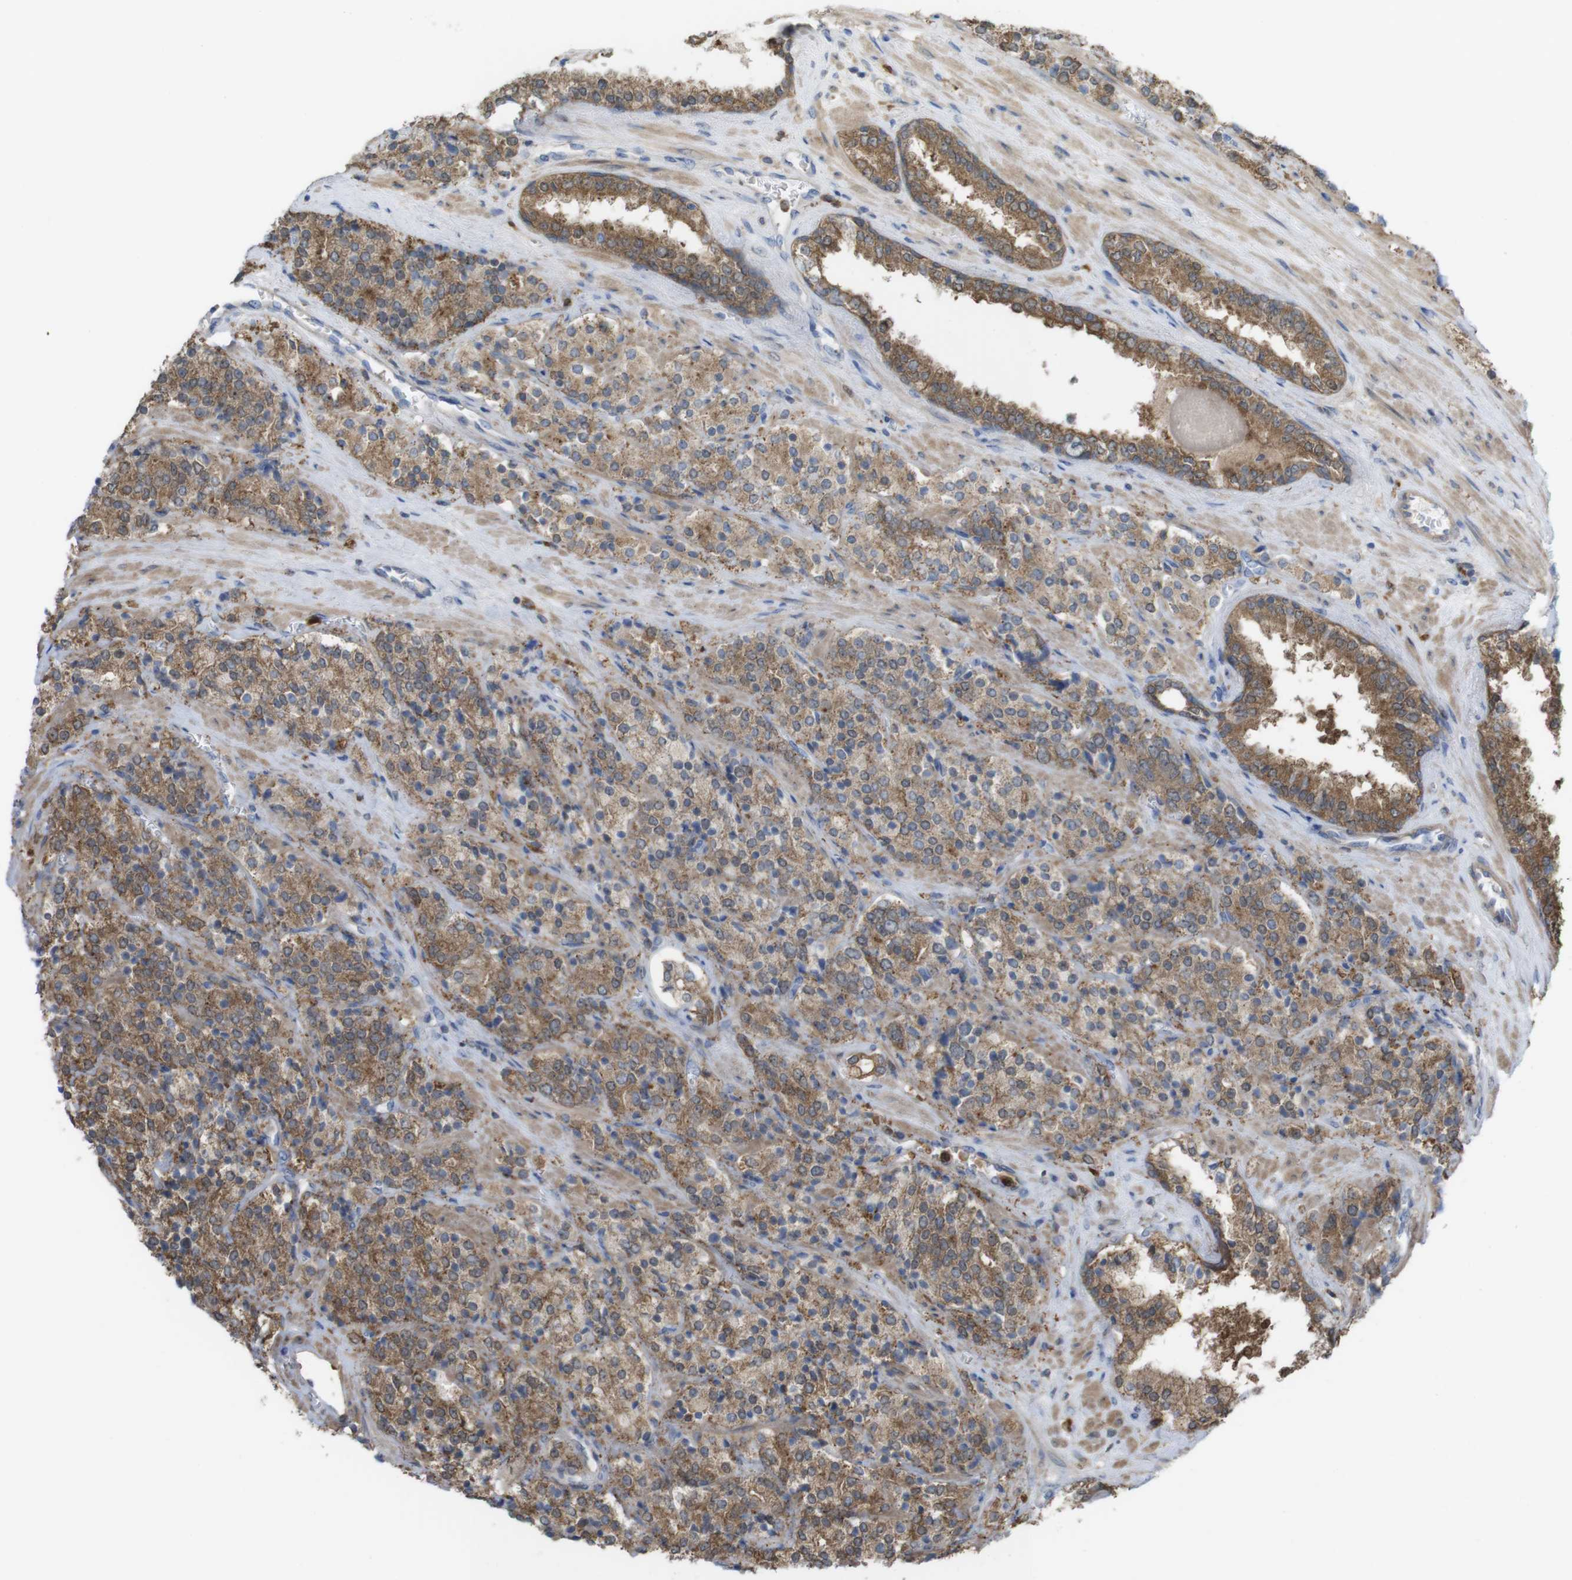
{"staining": {"intensity": "moderate", "quantity": ">75%", "location": "cytoplasmic/membranous"}, "tissue": "prostate cancer", "cell_type": "Tumor cells", "image_type": "cancer", "snomed": [{"axis": "morphology", "description": "Adenocarcinoma, High grade"}, {"axis": "topography", "description": "Prostate"}], "caption": "Immunohistochemistry (IHC) (DAB) staining of human prostate cancer (high-grade adenocarcinoma) reveals moderate cytoplasmic/membranous protein expression in about >75% of tumor cells.", "gene": "PRKCD", "patient": {"sex": "male", "age": 71}}